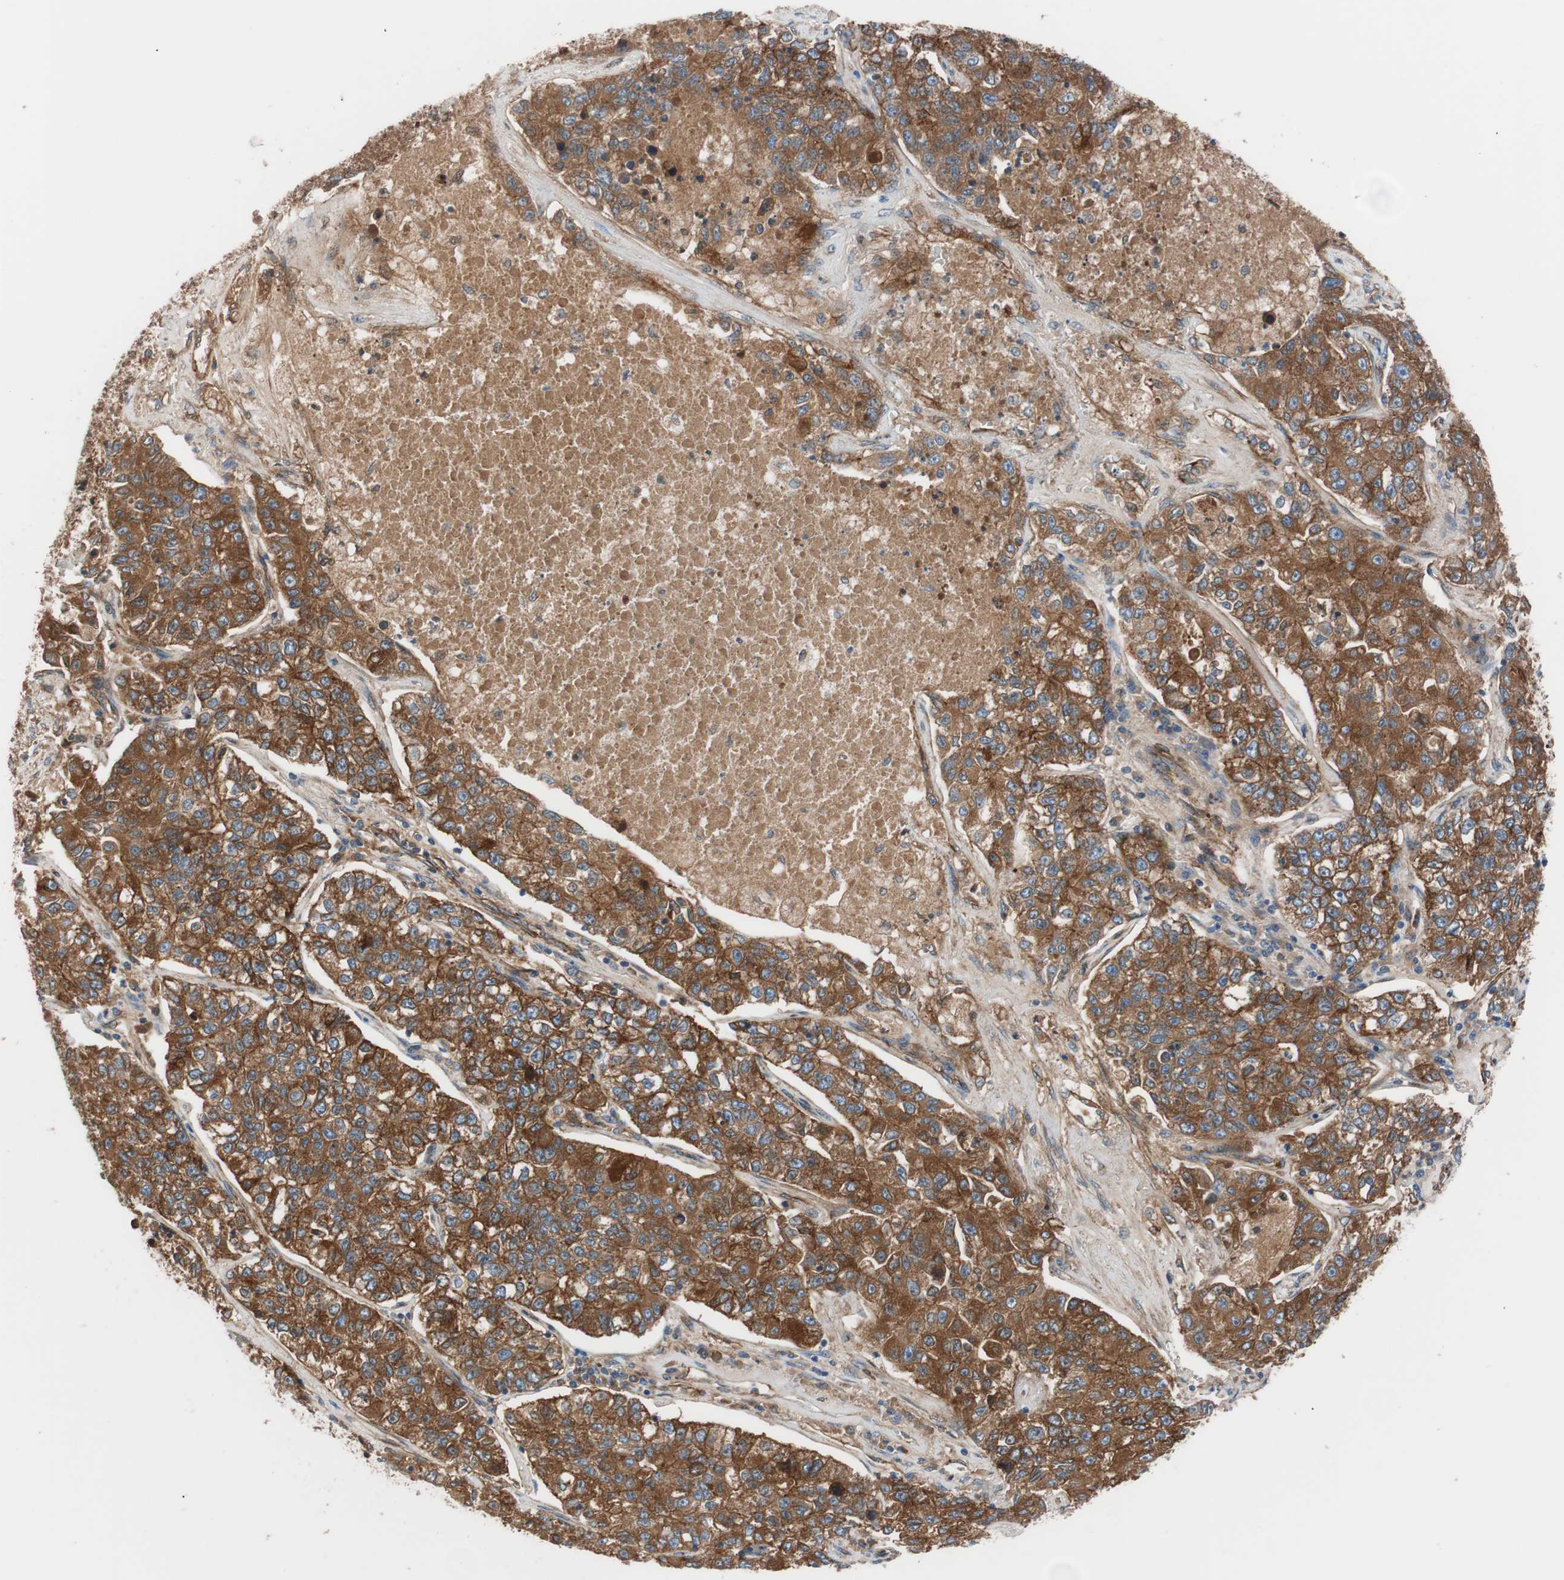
{"staining": {"intensity": "strong", "quantity": ">75%", "location": "cytoplasmic/membranous"}, "tissue": "lung cancer", "cell_type": "Tumor cells", "image_type": "cancer", "snomed": [{"axis": "morphology", "description": "Adenocarcinoma, NOS"}, {"axis": "topography", "description": "Lung"}], "caption": "This histopathology image shows IHC staining of human adenocarcinoma (lung), with high strong cytoplasmic/membranous expression in approximately >75% of tumor cells.", "gene": "SPINT1", "patient": {"sex": "male", "age": 49}}